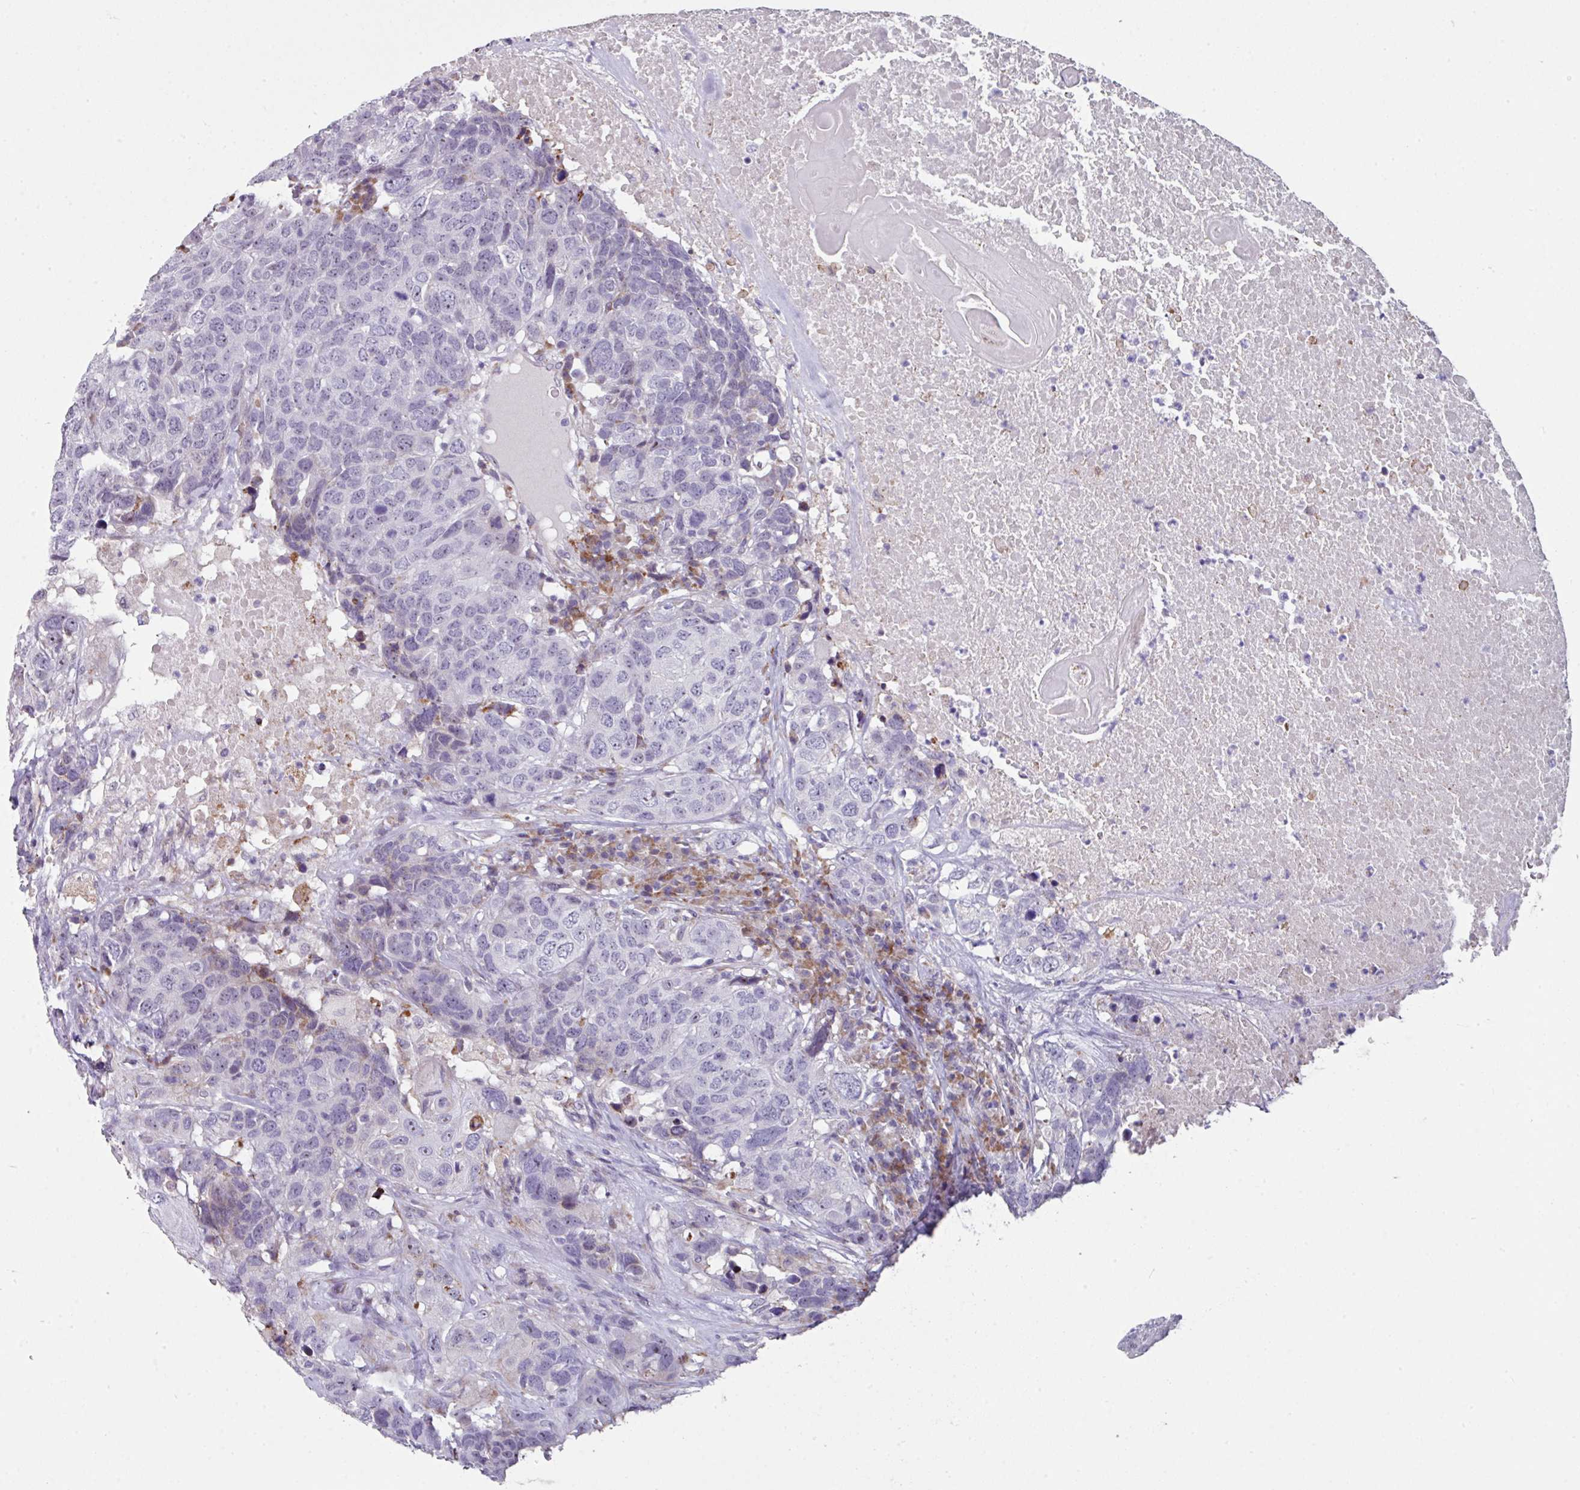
{"staining": {"intensity": "negative", "quantity": "none", "location": "none"}, "tissue": "head and neck cancer", "cell_type": "Tumor cells", "image_type": "cancer", "snomed": [{"axis": "morphology", "description": "Squamous cell carcinoma, NOS"}, {"axis": "topography", "description": "Head-Neck"}], "caption": "Protein analysis of head and neck cancer (squamous cell carcinoma) reveals no significant positivity in tumor cells.", "gene": "BMS1", "patient": {"sex": "male", "age": 66}}